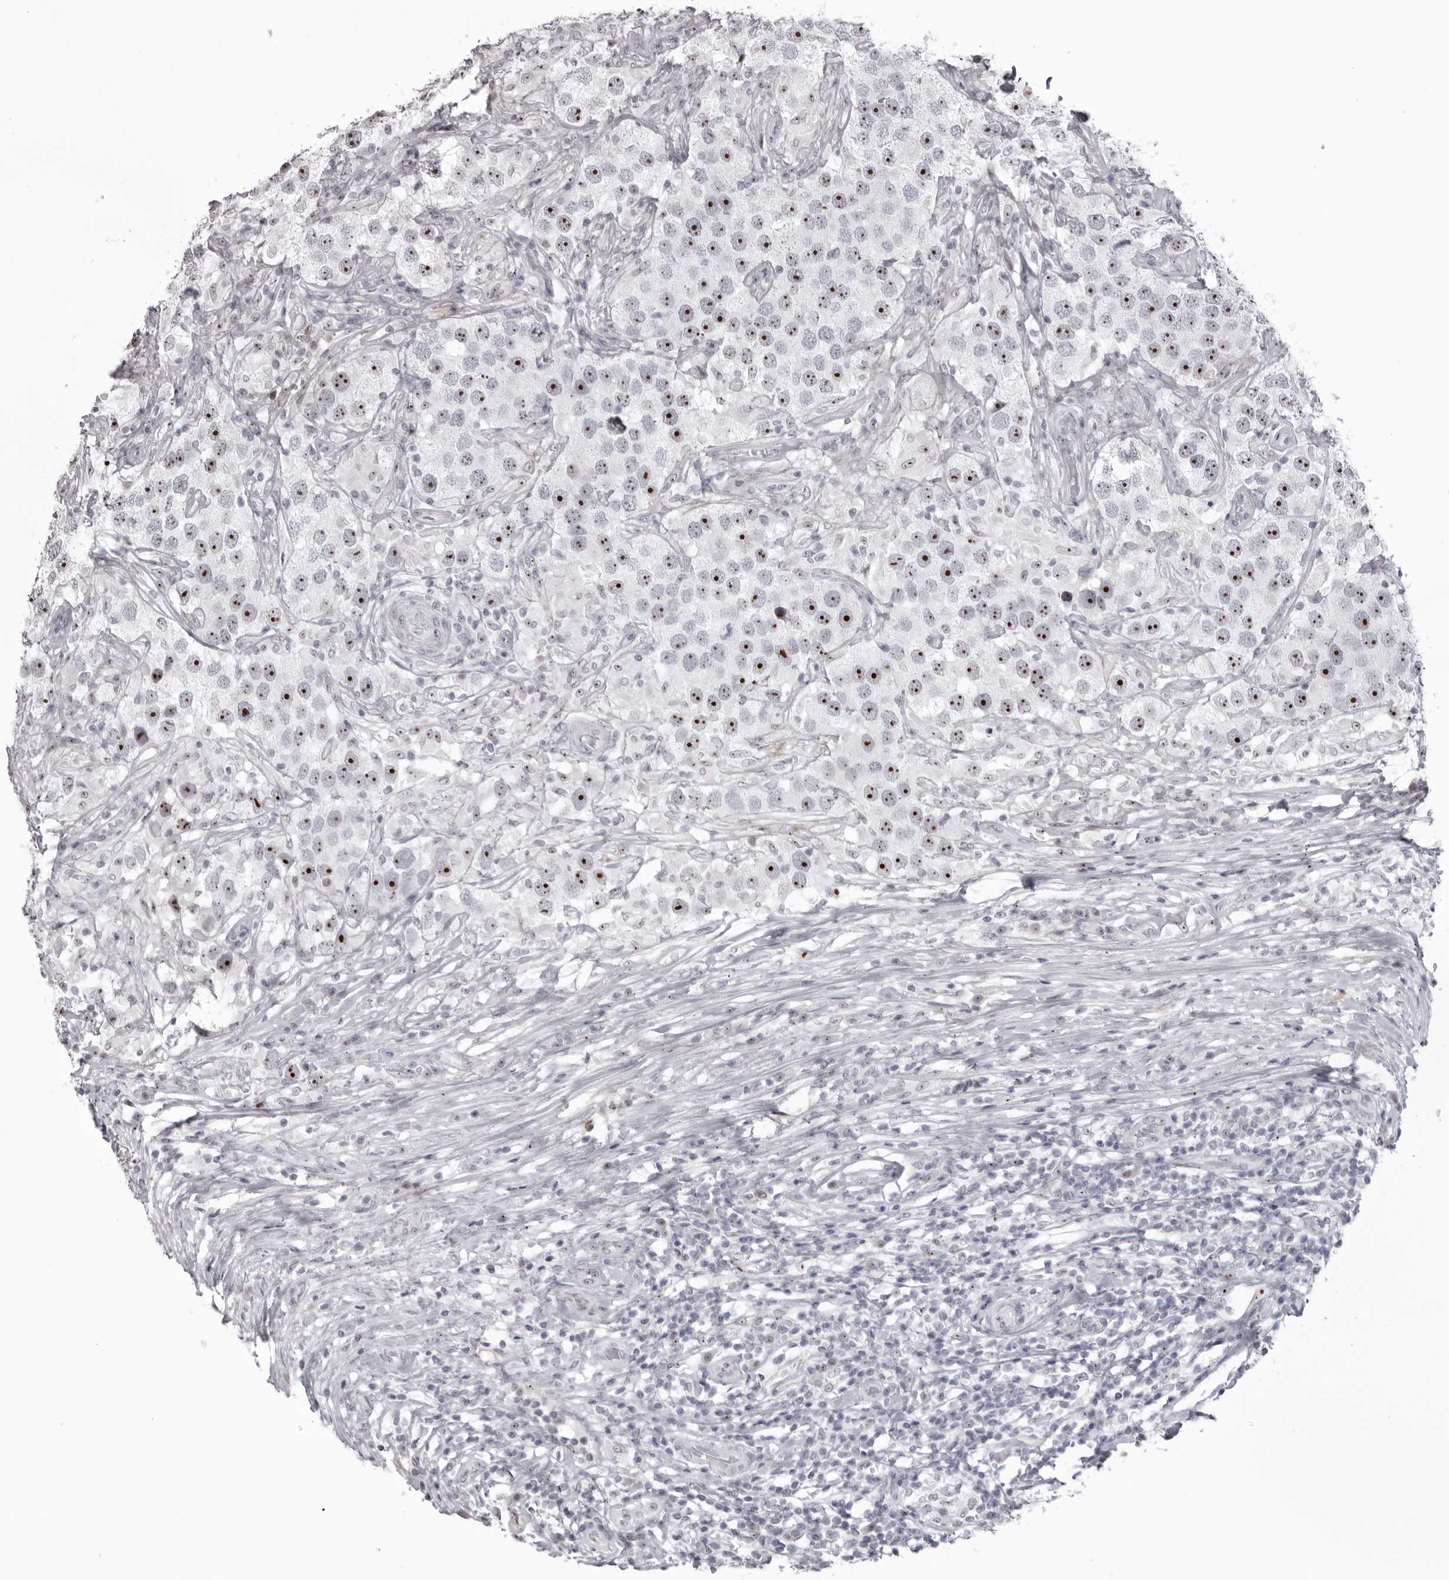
{"staining": {"intensity": "strong", "quantity": ">75%", "location": "nuclear"}, "tissue": "testis cancer", "cell_type": "Tumor cells", "image_type": "cancer", "snomed": [{"axis": "morphology", "description": "Seminoma, NOS"}, {"axis": "topography", "description": "Testis"}], "caption": "Protein staining by immunohistochemistry reveals strong nuclear expression in about >75% of tumor cells in testis cancer.", "gene": "HELZ", "patient": {"sex": "male", "age": 49}}